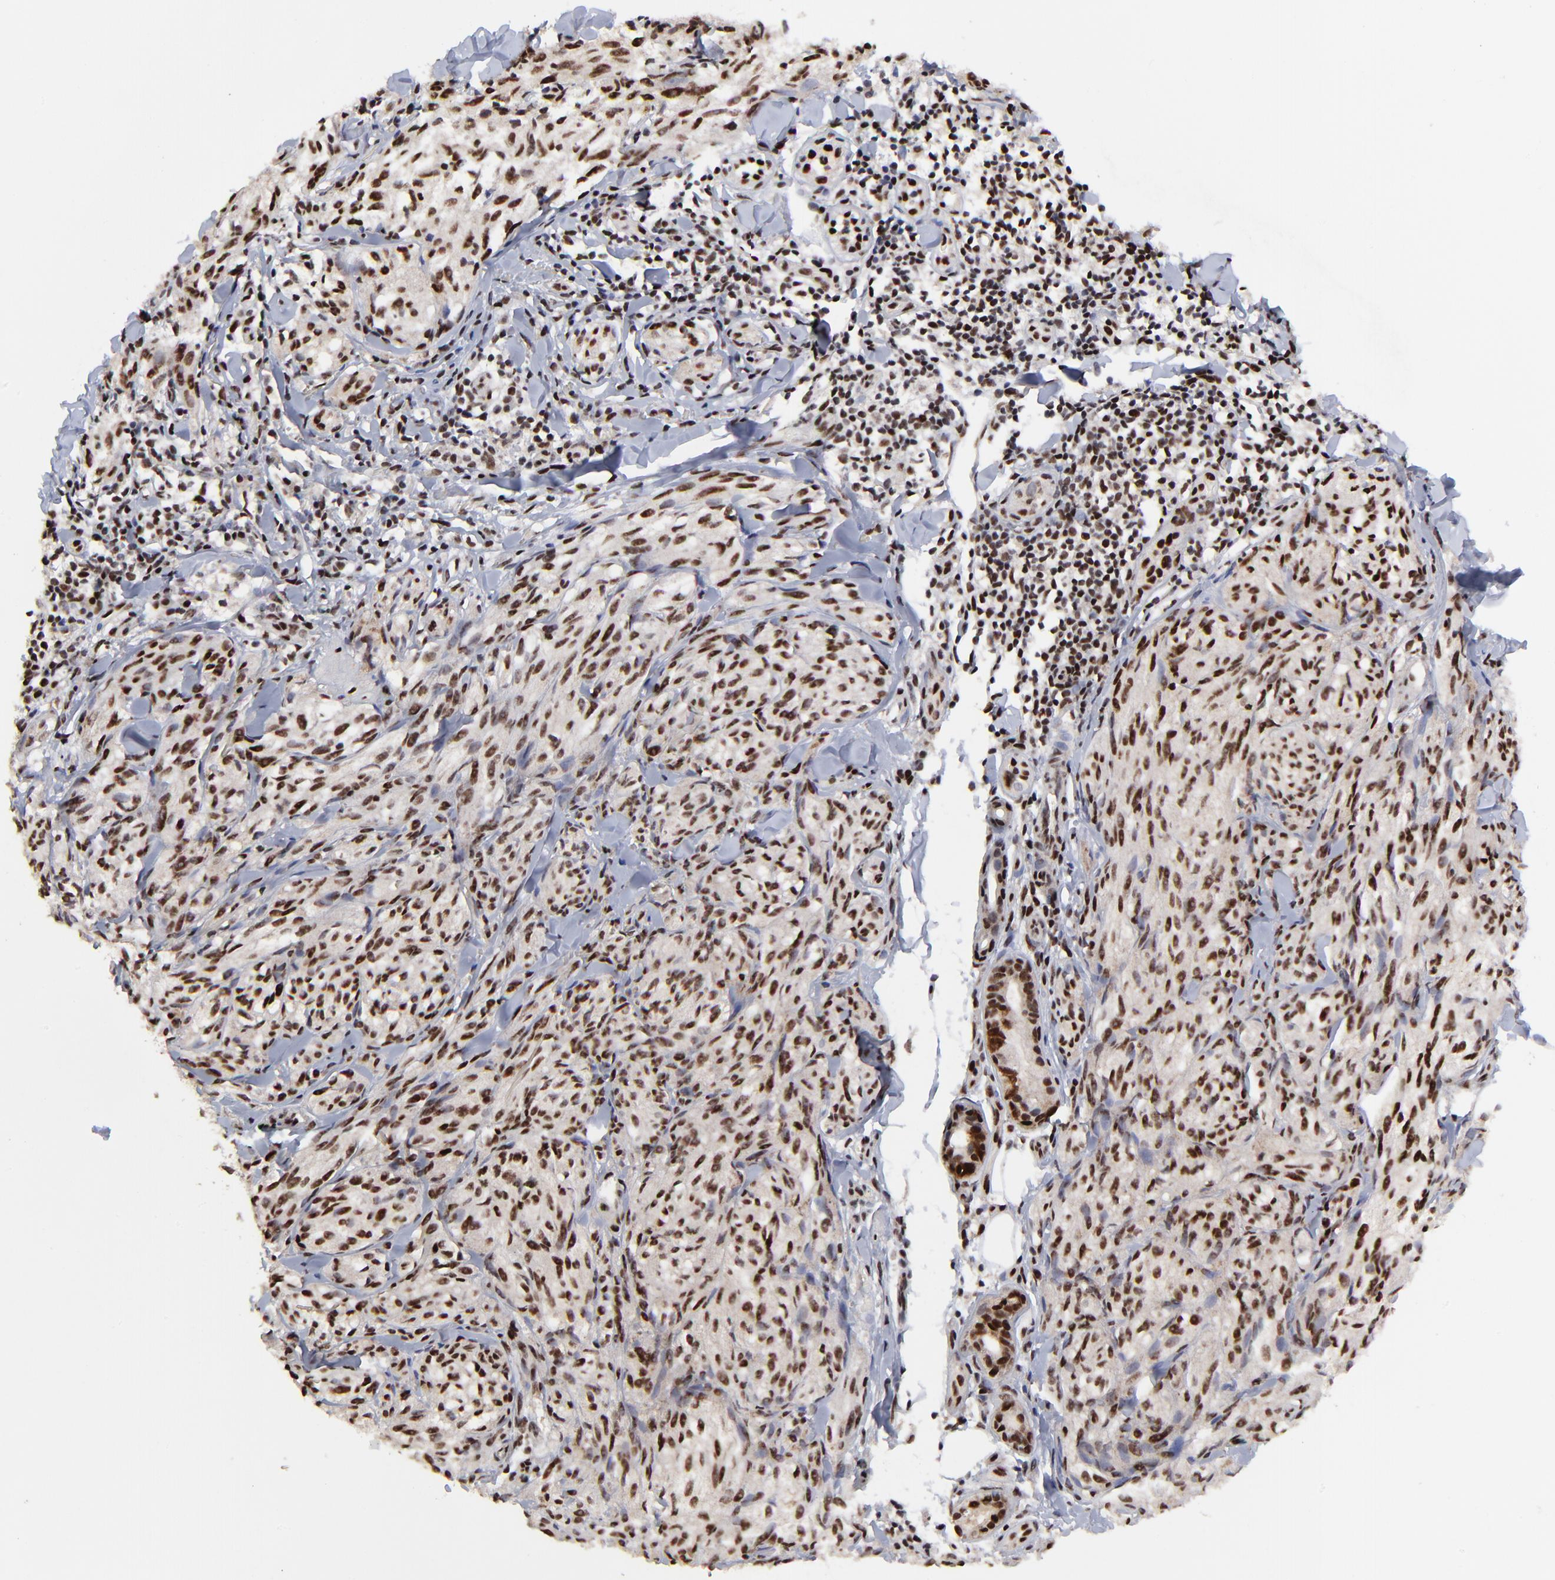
{"staining": {"intensity": "moderate", "quantity": ">75%", "location": "nuclear"}, "tissue": "melanoma", "cell_type": "Tumor cells", "image_type": "cancer", "snomed": [{"axis": "morphology", "description": "Malignant melanoma, Metastatic site"}, {"axis": "topography", "description": "Skin"}], "caption": "Melanoma stained with DAB (3,3'-diaminobenzidine) IHC demonstrates medium levels of moderate nuclear staining in about >75% of tumor cells.", "gene": "RBM22", "patient": {"sex": "female", "age": 66}}